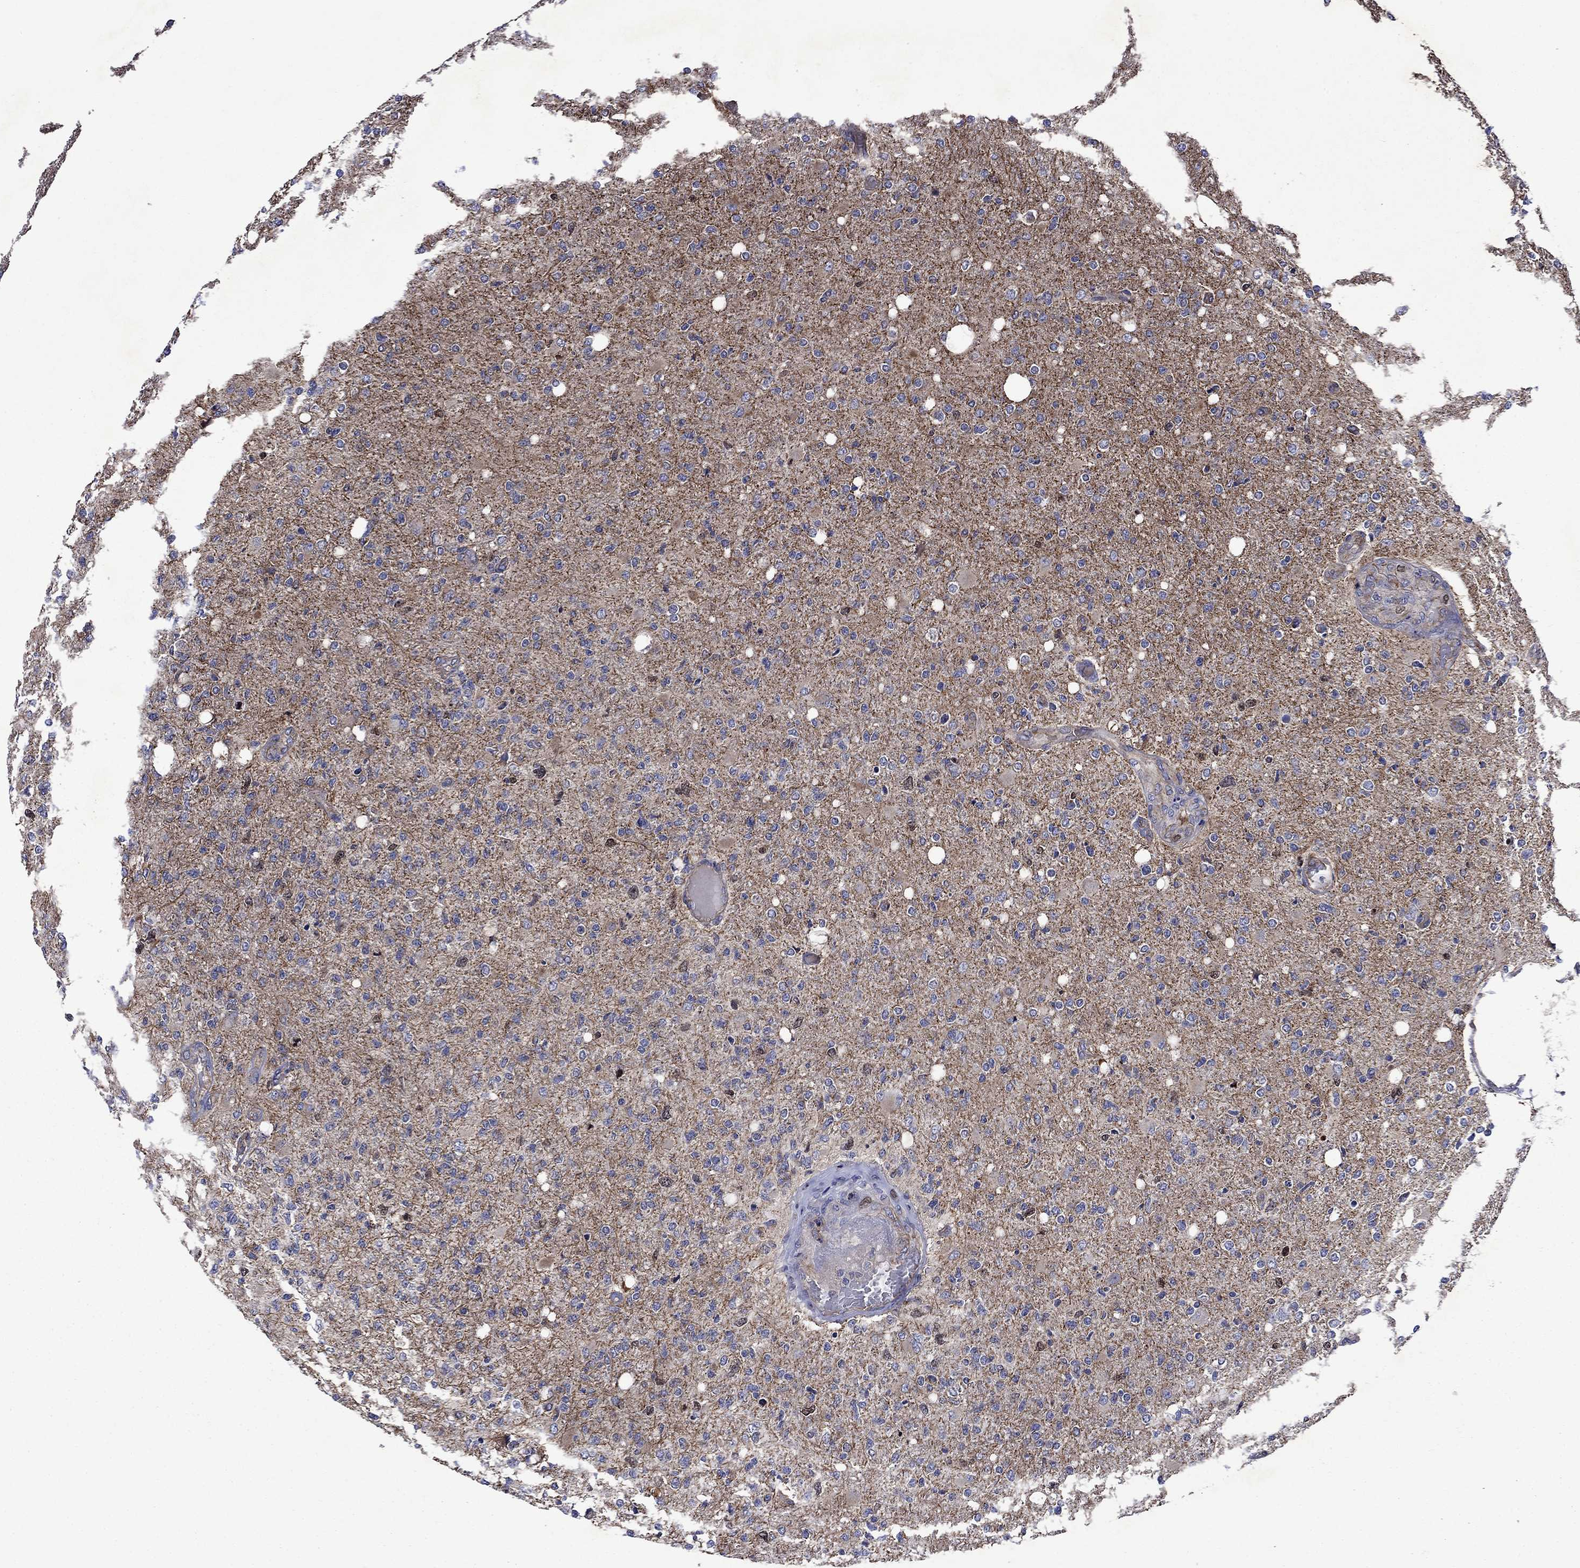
{"staining": {"intensity": "negative", "quantity": "none", "location": "none"}, "tissue": "glioma", "cell_type": "Tumor cells", "image_type": "cancer", "snomed": [{"axis": "morphology", "description": "Glioma, malignant, High grade"}, {"axis": "topography", "description": "Cerebral cortex"}], "caption": "DAB (3,3'-diaminobenzidine) immunohistochemical staining of glioma exhibits no significant expression in tumor cells.", "gene": "KIF22", "patient": {"sex": "male", "age": 70}}